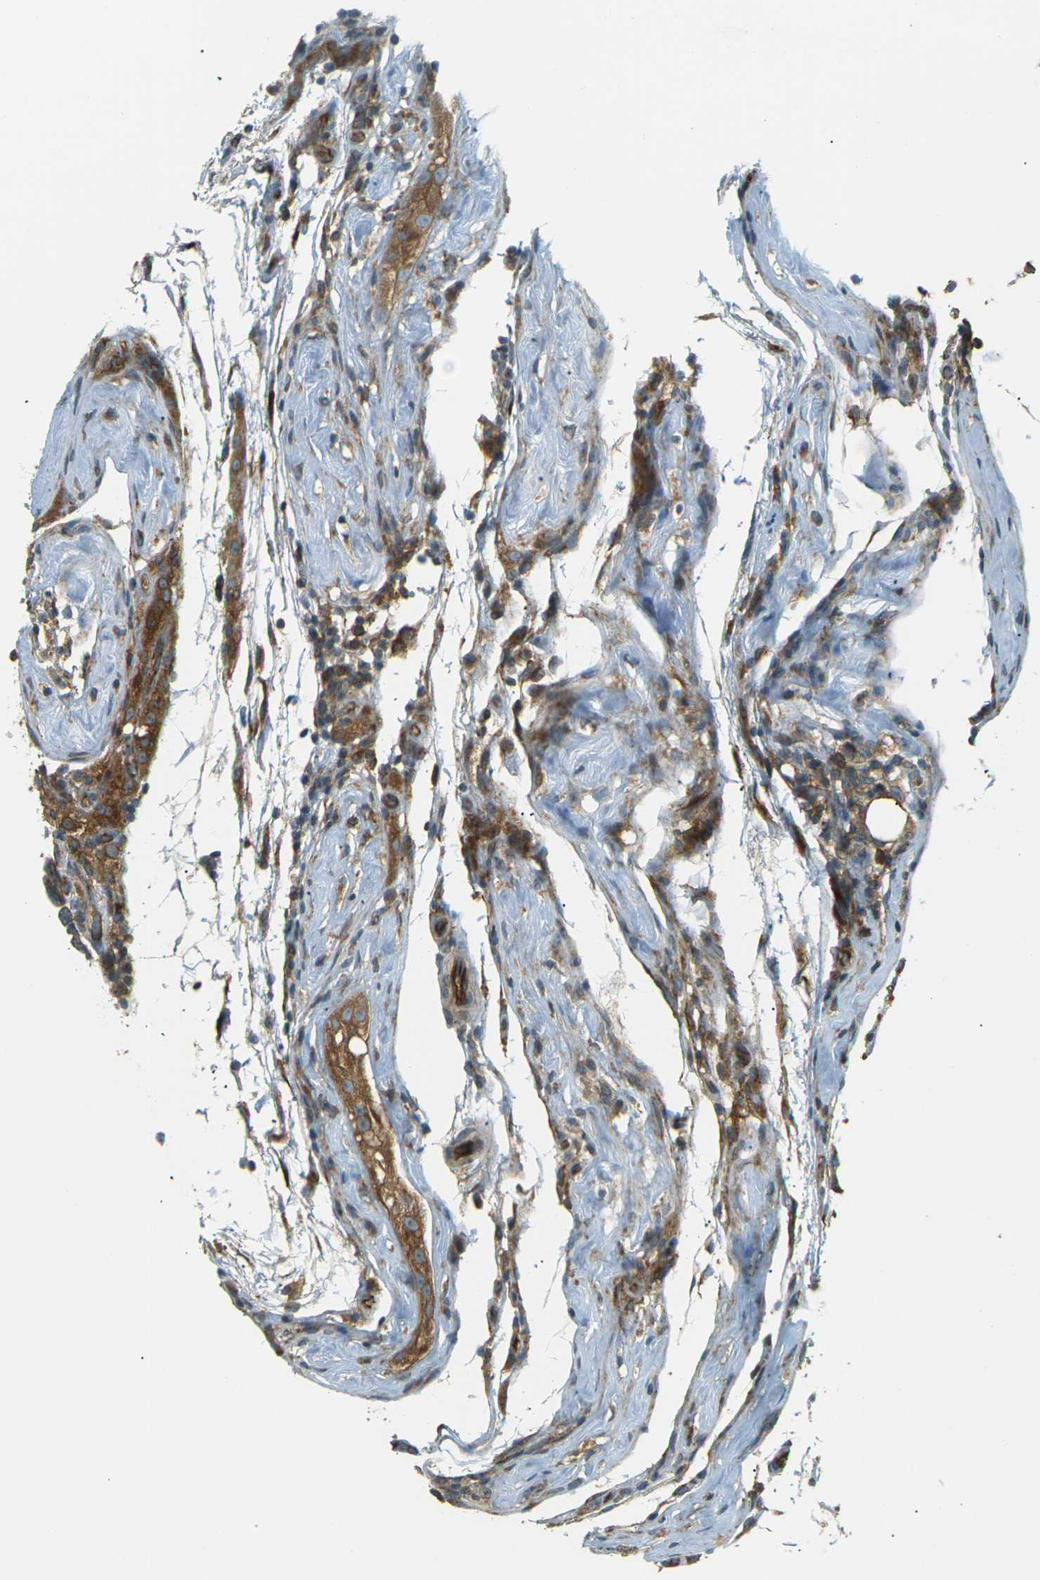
{"staining": {"intensity": "moderate", "quantity": "<25%", "location": "cytoplasmic/membranous"}, "tissue": "testis cancer", "cell_type": "Tumor cells", "image_type": "cancer", "snomed": [{"axis": "morphology", "description": "Seminoma, NOS"}, {"axis": "topography", "description": "Testis"}], "caption": "A high-resolution photomicrograph shows IHC staining of seminoma (testis), which displays moderate cytoplasmic/membranous positivity in approximately <25% of tumor cells. The staining was performed using DAB (3,3'-diaminobenzidine), with brown indicating positive protein expression. Nuclei are stained blue with hematoxylin.", "gene": "S1PR1", "patient": {"sex": "male", "age": 43}}